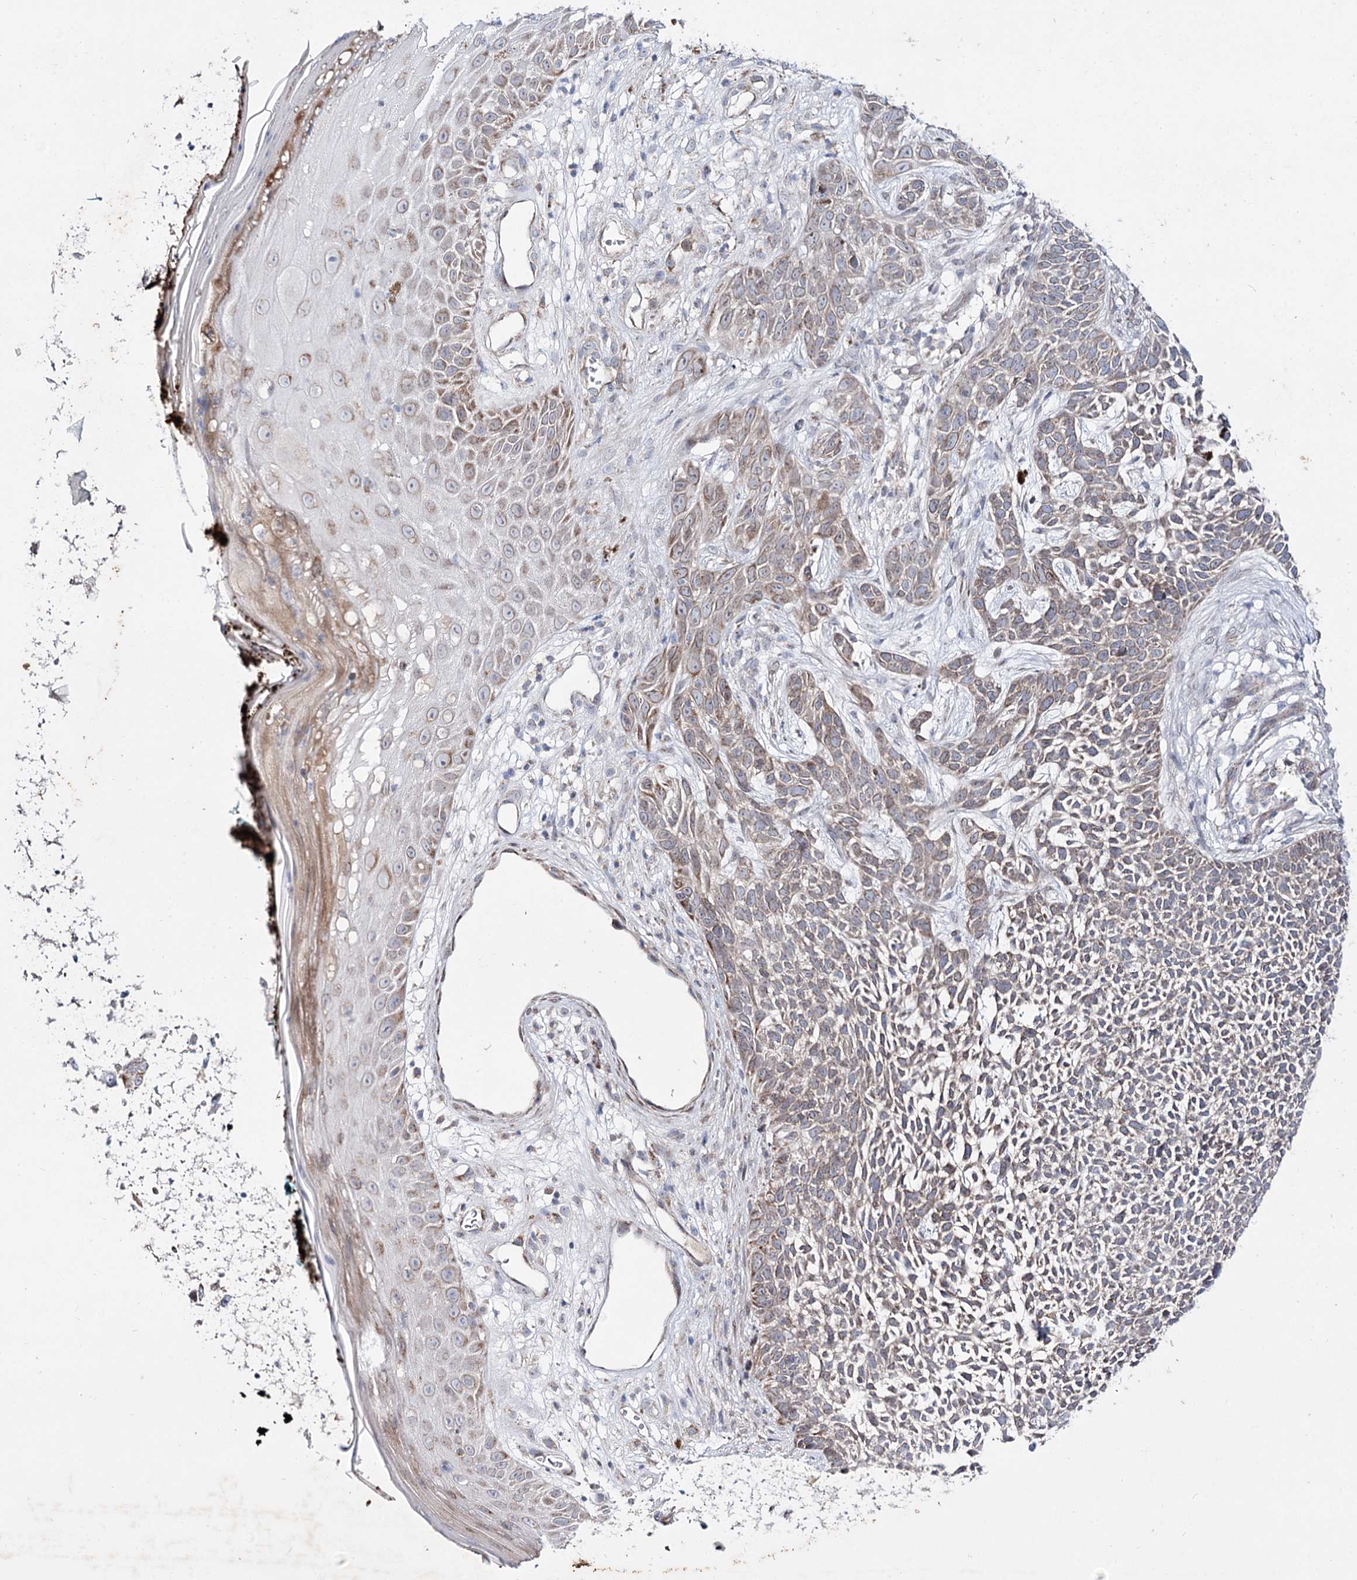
{"staining": {"intensity": "weak", "quantity": "25%-75%", "location": "cytoplasmic/membranous"}, "tissue": "skin cancer", "cell_type": "Tumor cells", "image_type": "cancer", "snomed": [{"axis": "morphology", "description": "Basal cell carcinoma"}, {"axis": "topography", "description": "Skin"}], "caption": "Protein expression analysis of skin cancer (basal cell carcinoma) demonstrates weak cytoplasmic/membranous expression in about 25%-75% of tumor cells. Nuclei are stained in blue.", "gene": "C11orf80", "patient": {"sex": "female", "age": 84}}